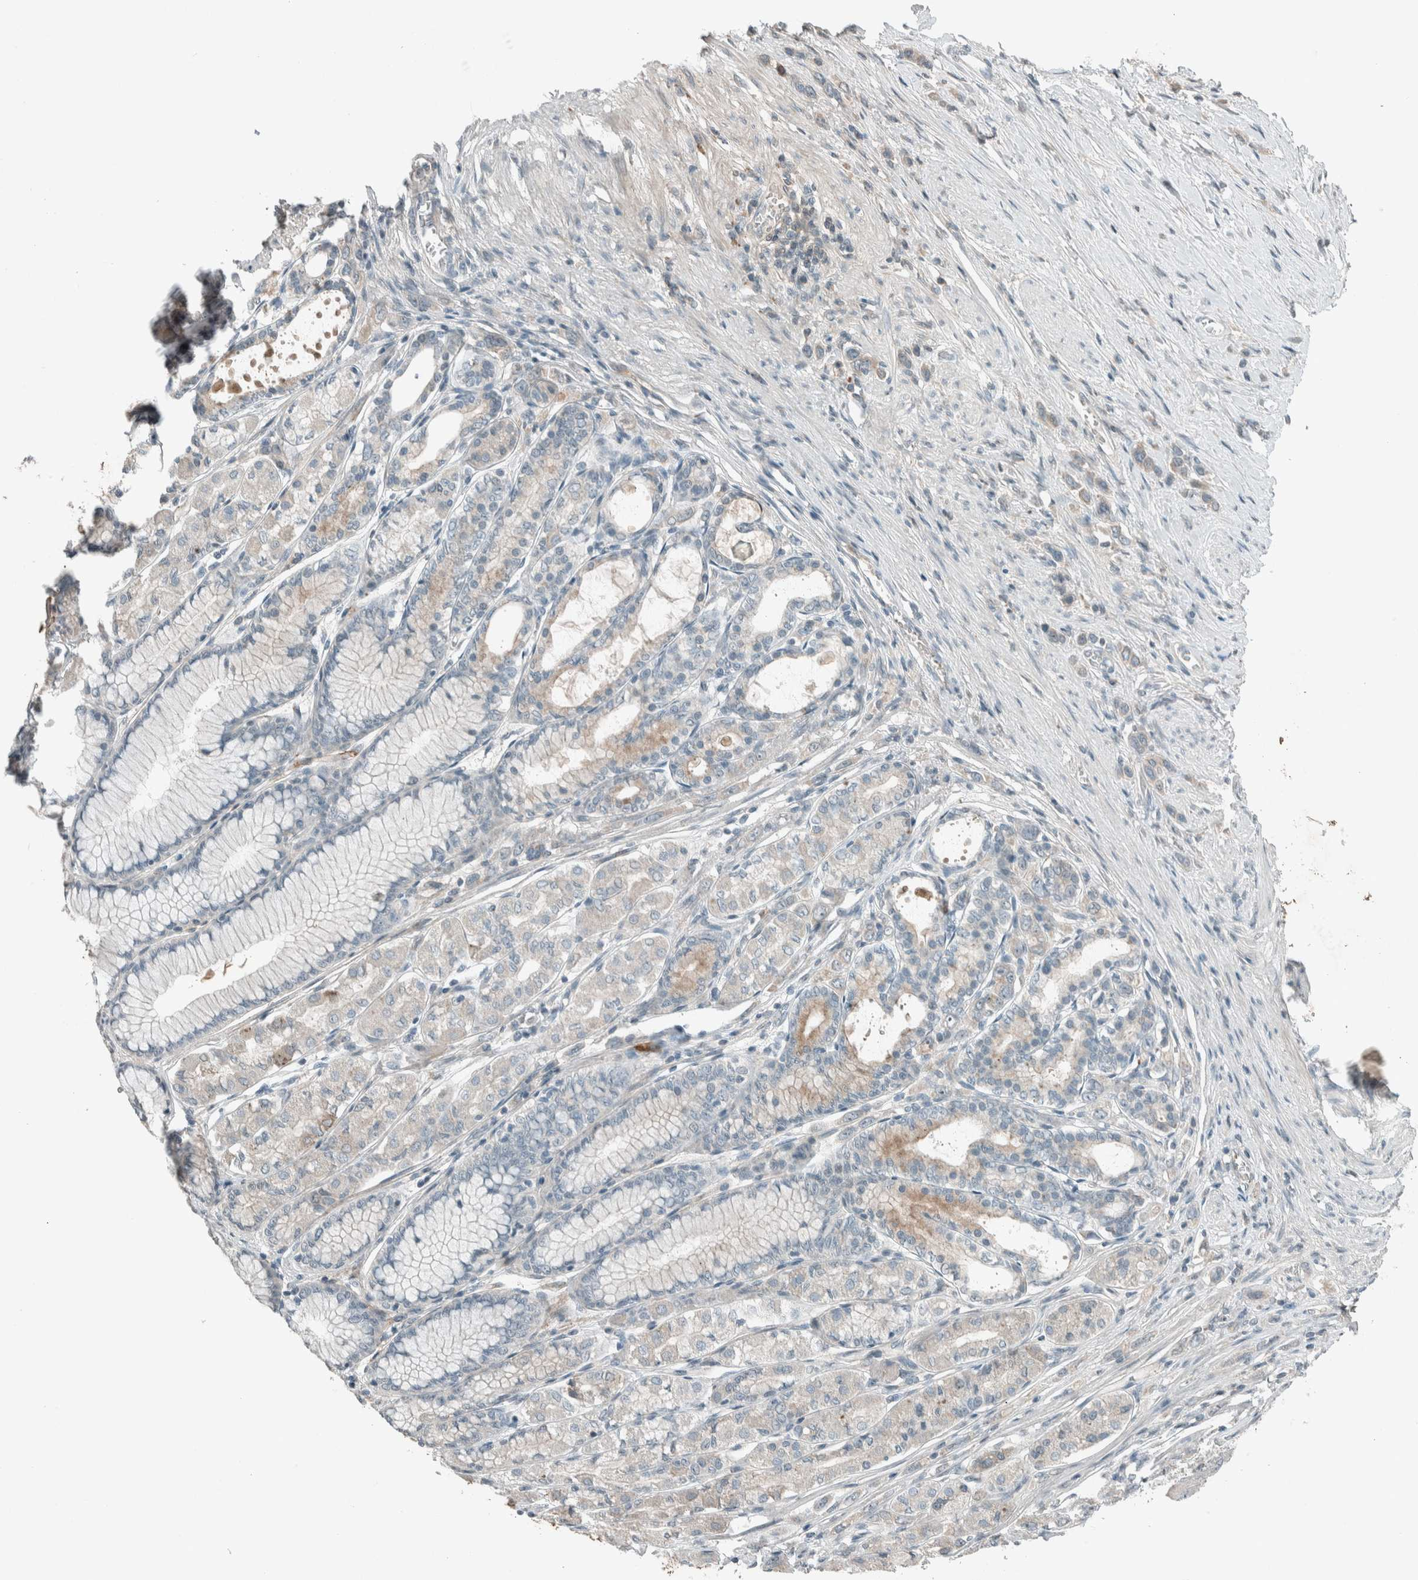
{"staining": {"intensity": "weak", "quantity": "<25%", "location": "cytoplasmic/membranous"}, "tissue": "stomach cancer", "cell_type": "Tumor cells", "image_type": "cancer", "snomed": [{"axis": "morphology", "description": "Adenocarcinoma, NOS"}, {"axis": "topography", "description": "Stomach"}], "caption": "Tumor cells are negative for brown protein staining in stomach cancer. (IHC, brightfield microscopy, high magnification).", "gene": "CERCAM", "patient": {"sex": "female", "age": 65}}